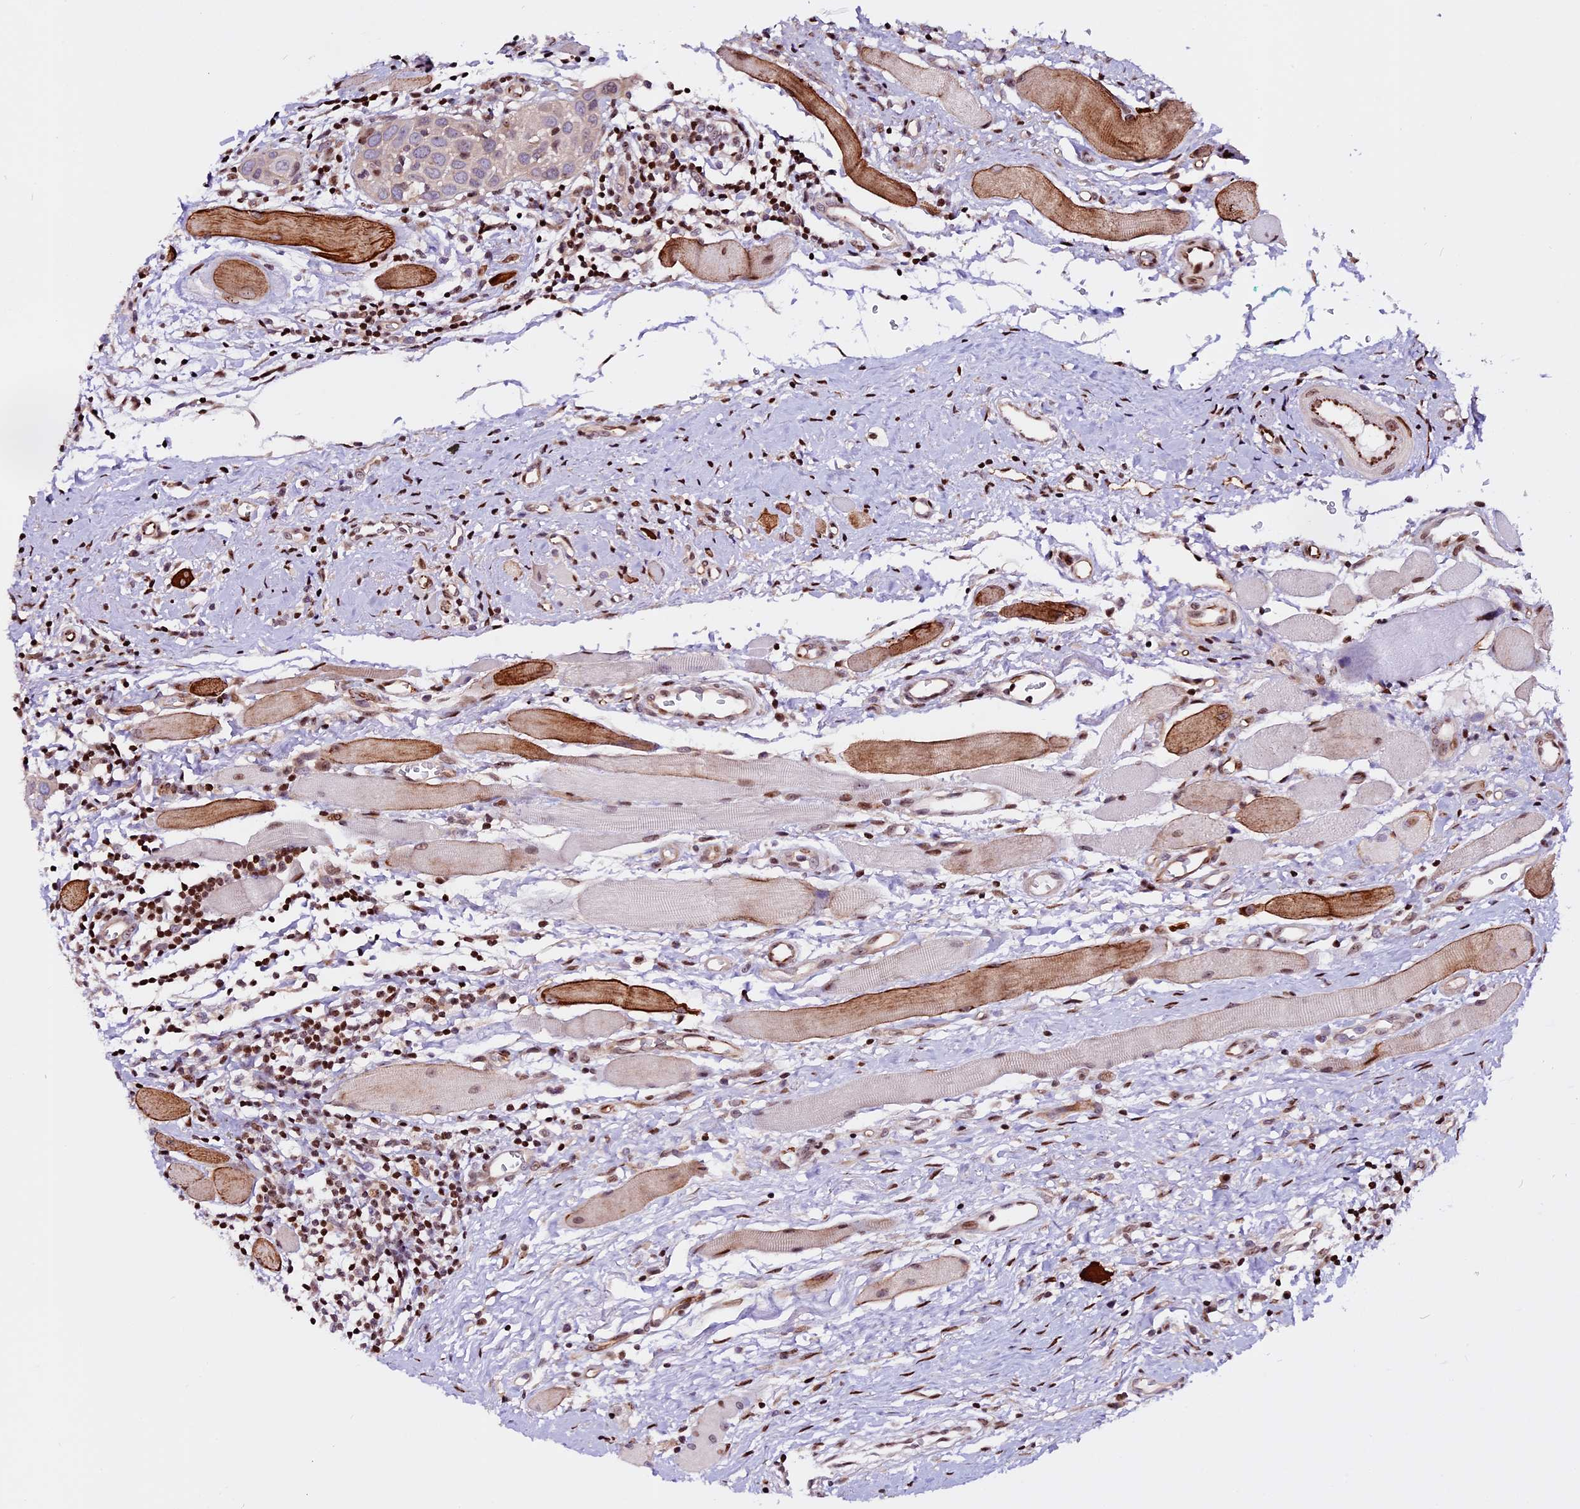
{"staining": {"intensity": "negative", "quantity": "none", "location": "none"}, "tissue": "head and neck cancer", "cell_type": "Tumor cells", "image_type": "cancer", "snomed": [{"axis": "morphology", "description": "Squamous cell carcinoma, NOS"}, {"axis": "topography", "description": "Oral tissue"}, {"axis": "topography", "description": "Head-Neck"}], "caption": "This image is of head and neck cancer stained with immunohistochemistry (IHC) to label a protein in brown with the nuclei are counter-stained blue. There is no positivity in tumor cells.", "gene": "RINL", "patient": {"sex": "female", "age": 50}}